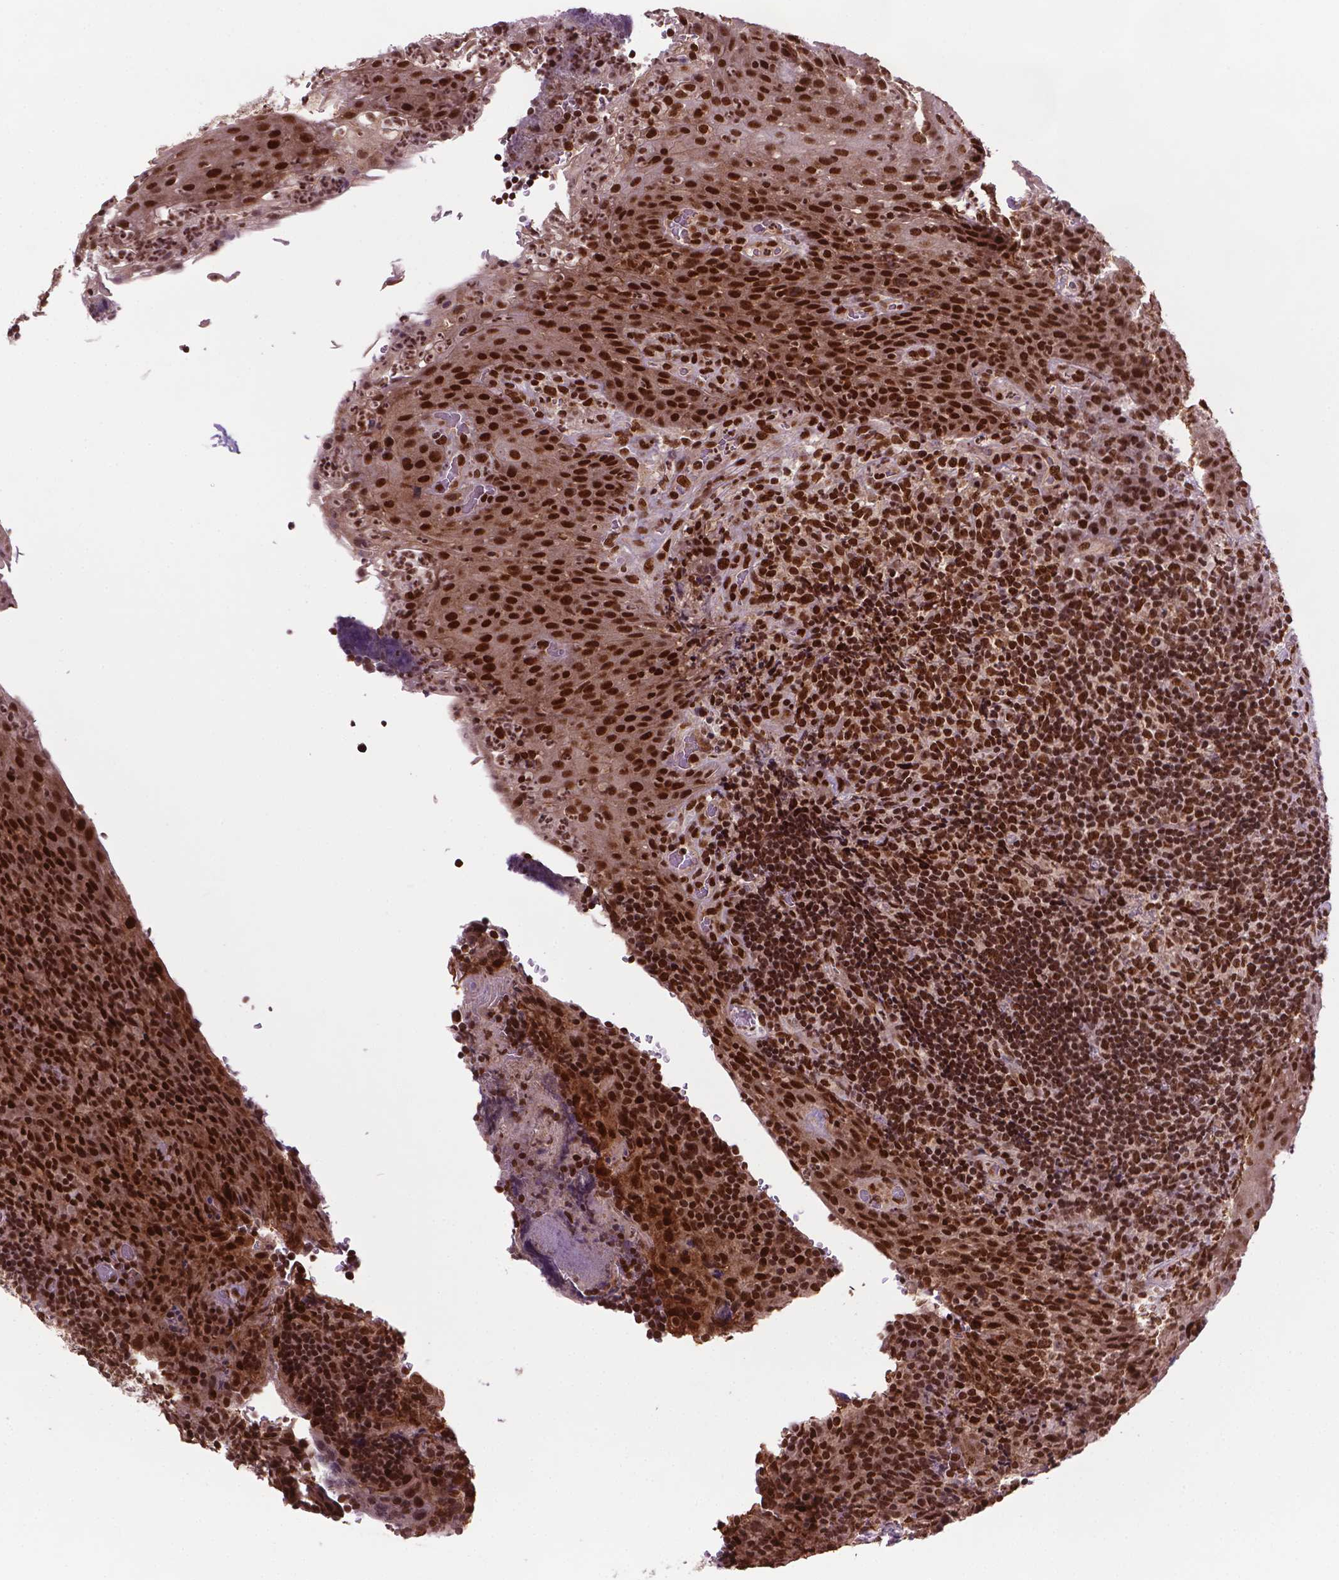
{"staining": {"intensity": "strong", "quantity": ">75%", "location": "nuclear"}, "tissue": "tonsil", "cell_type": "Germinal center cells", "image_type": "normal", "snomed": [{"axis": "morphology", "description": "Normal tissue, NOS"}, {"axis": "topography", "description": "Tonsil"}], "caption": "Immunohistochemistry (IHC) of normal human tonsil demonstrates high levels of strong nuclear expression in about >75% of germinal center cells.", "gene": "SIRT6", "patient": {"sex": "male", "age": 17}}